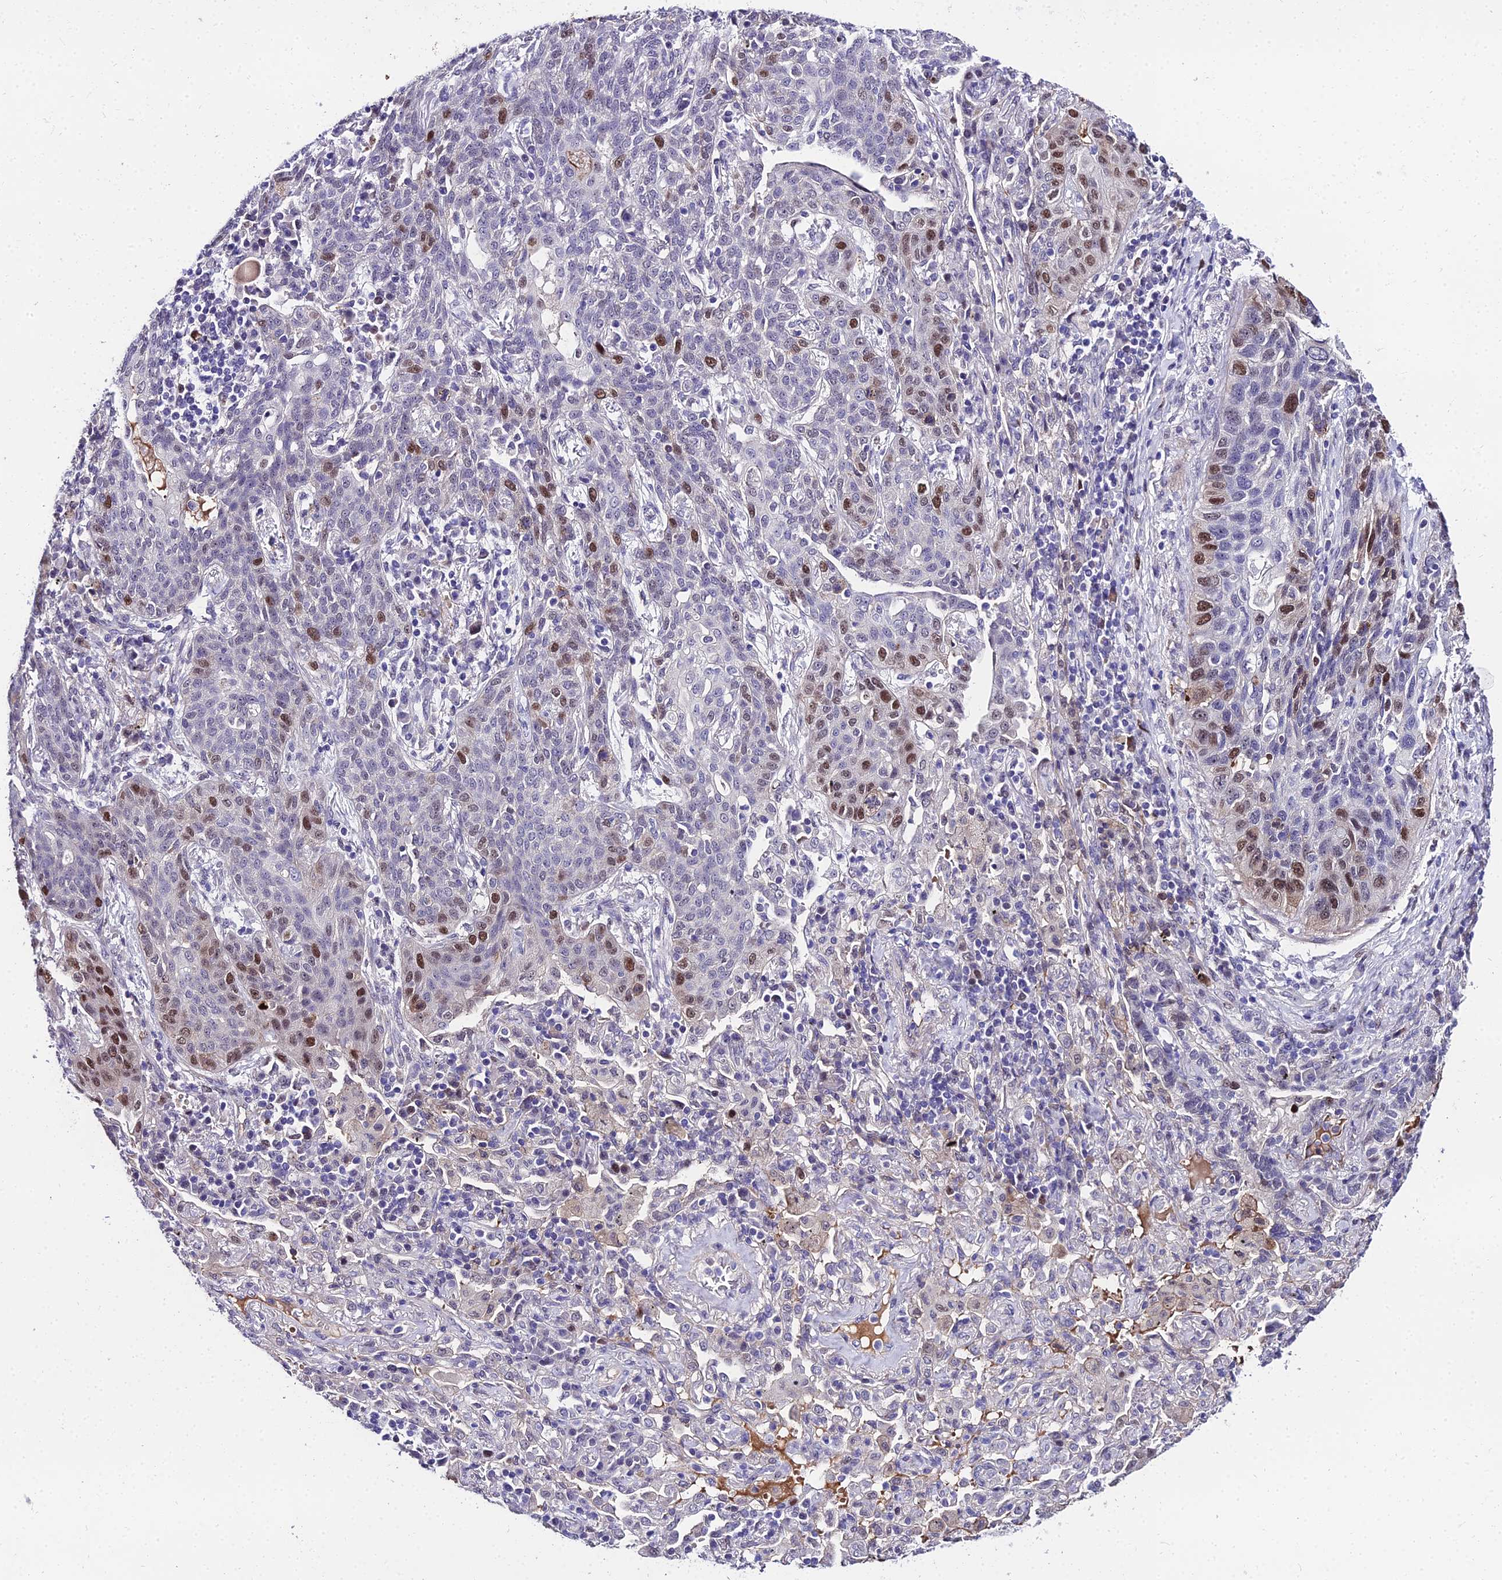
{"staining": {"intensity": "moderate", "quantity": "25%-75%", "location": "nuclear"}, "tissue": "lung cancer", "cell_type": "Tumor cells", "image_type": "cancer", "snomed": [{"axis": "morphology", "description": "Squamous cell carcinoma, NOS"}, {"axis": "topography", "description": "Lung"}], "caption": "Immunohistochemistry staining of lung cancer, which demonstrates medium levels of moderate nuclear positivity in about 25%-75% of tumor cells indicating moderate nuclear protein expression. The staining was performed using DAB (3,3'-diaminobenzidine) (brown) for protein detection and nuclei were counterstained in hematoxylin (blue).", "gene": "TRIML2", "patient": {"sex": "female", "age": 70}}